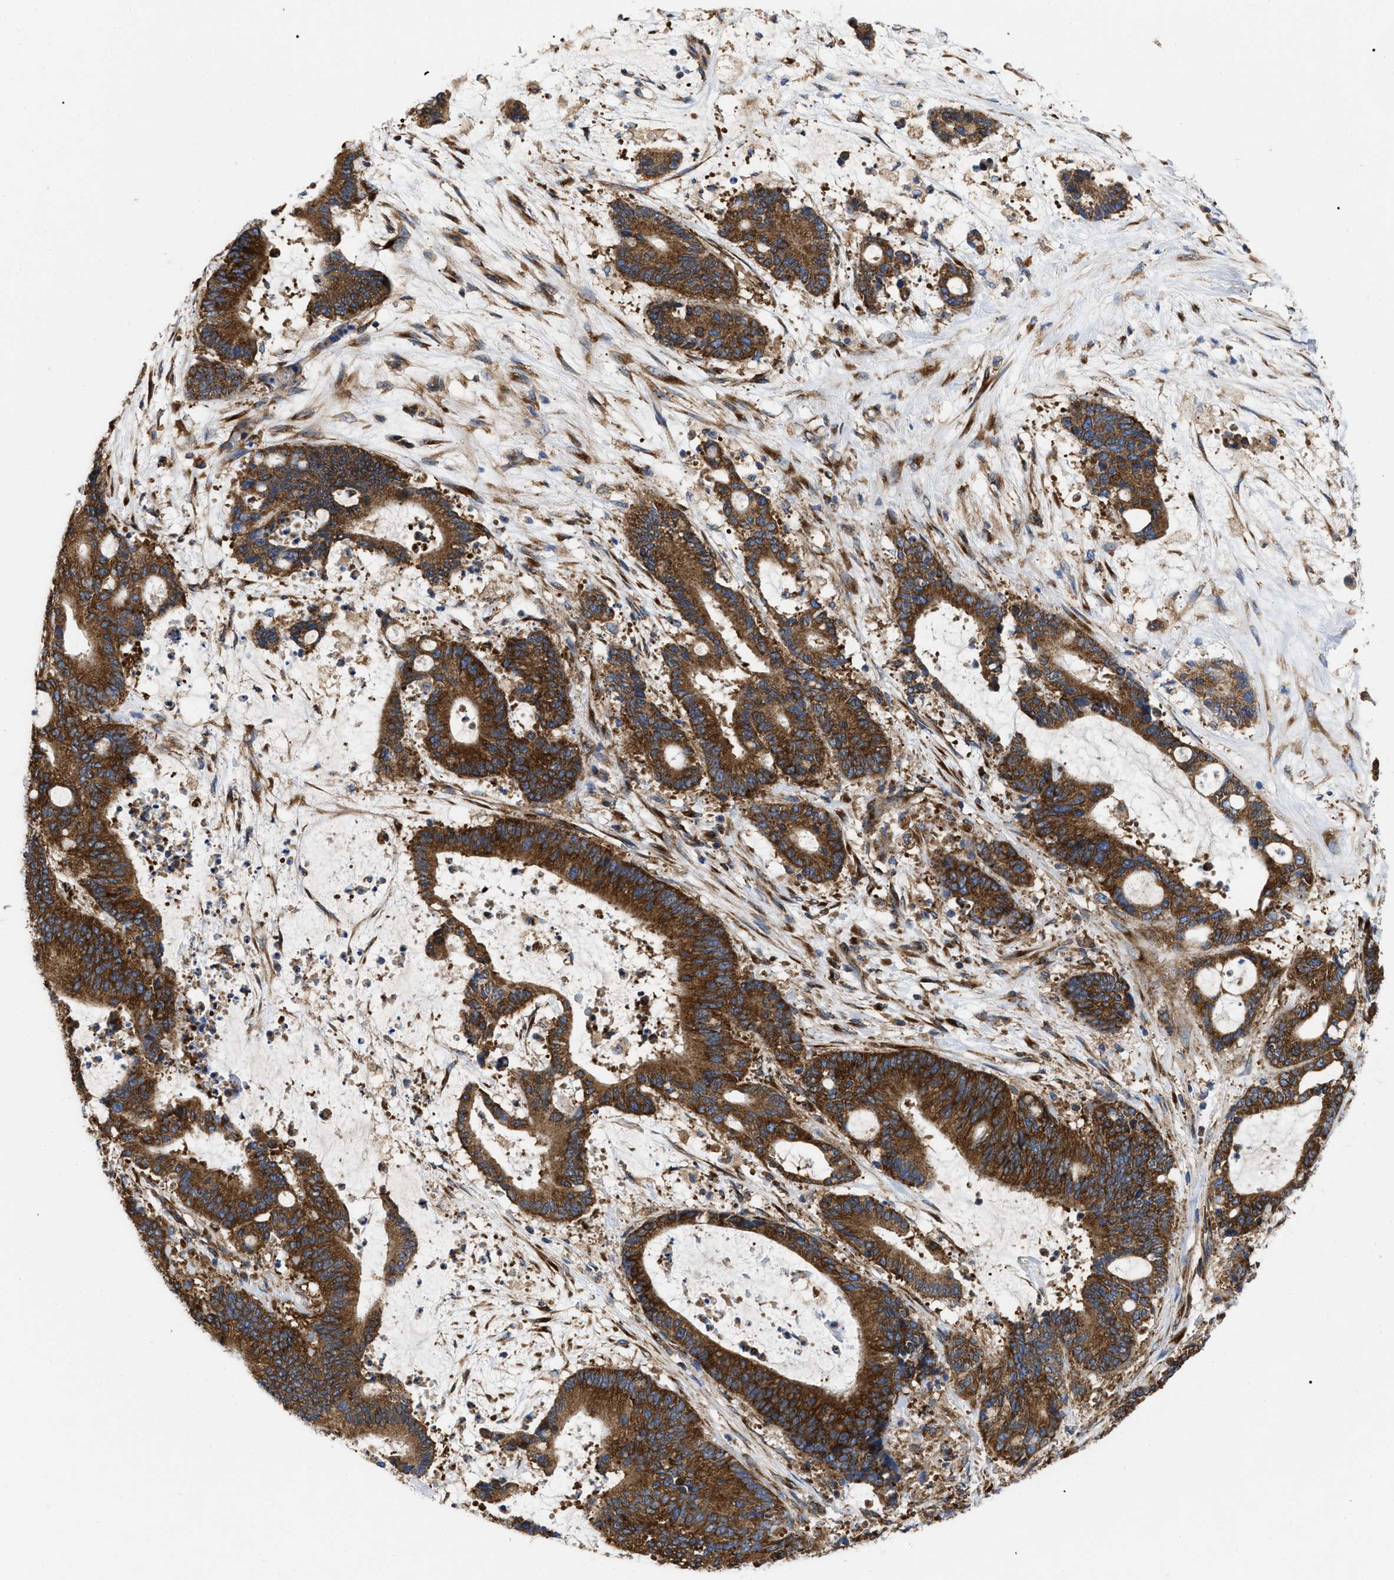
{"staining": {"intensity": "strong", "quantity": ">75%", "location": "cytoplasmic/membranous"}, "tissue": "liver cancer", "cell_type": "Tumor cells", "image_type": "cancer", "snomed": [{"axis": "morphology", "description": "Normal tissue, NOS"}, {"axis": "morphology", "description": "Cholangiocarcinoma"}, {"axis": "topography", "description": "Liver"}, {"axis": "topography", "description": "Peripheral nerve tissue"}], "caption": "Immunohistochemical staining of human liver cancer (cholangiocarcinoma) demonstrates strong cytoplasmic/membranous protein staining in about >75% of tumor cells.", "gene": "FAM120A", "patient": {"sex": "female", "age": 73}}